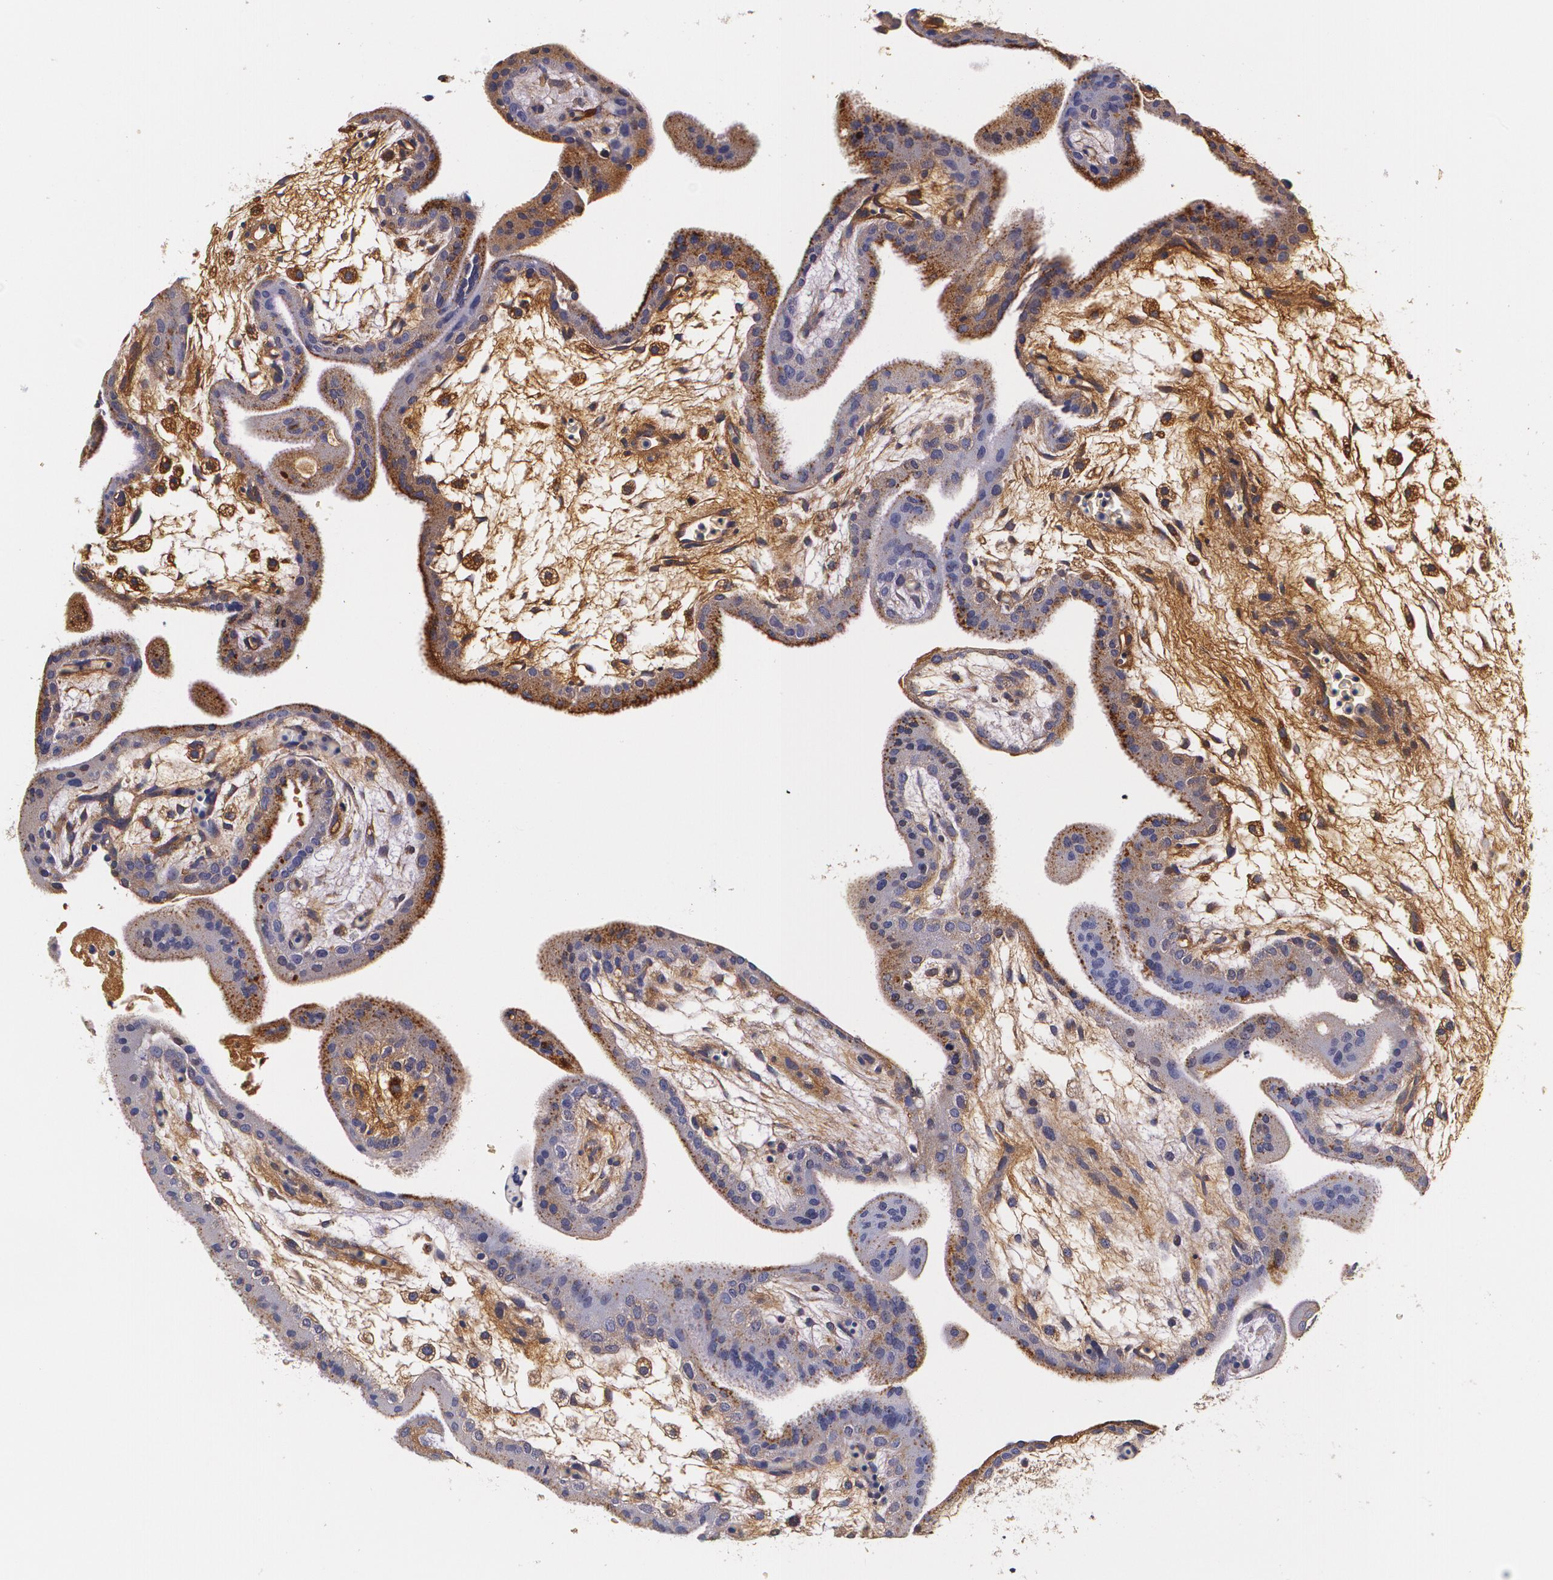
{"staining": {"intensity": "negative", "quantity": "none", "location": "none"}, "tissue": "placenta", "cell_type": "Decidual cells", "image_type": "normal", "snomed": [{"axis": "morphology", "description": "Normal tissue, NOS"}, {"axis": "topography", "description": "Placenta"}], "caption": "Immunohistochemistry micrograph of benign placenta: placenta stained with DAB (3,3'-diaminobenzidine) exhibits no significant protein positivity in decidual cells. Nuclei are stained in blue.", "gene": "TTR", "patient": {"sex": "female", "age": 35}}